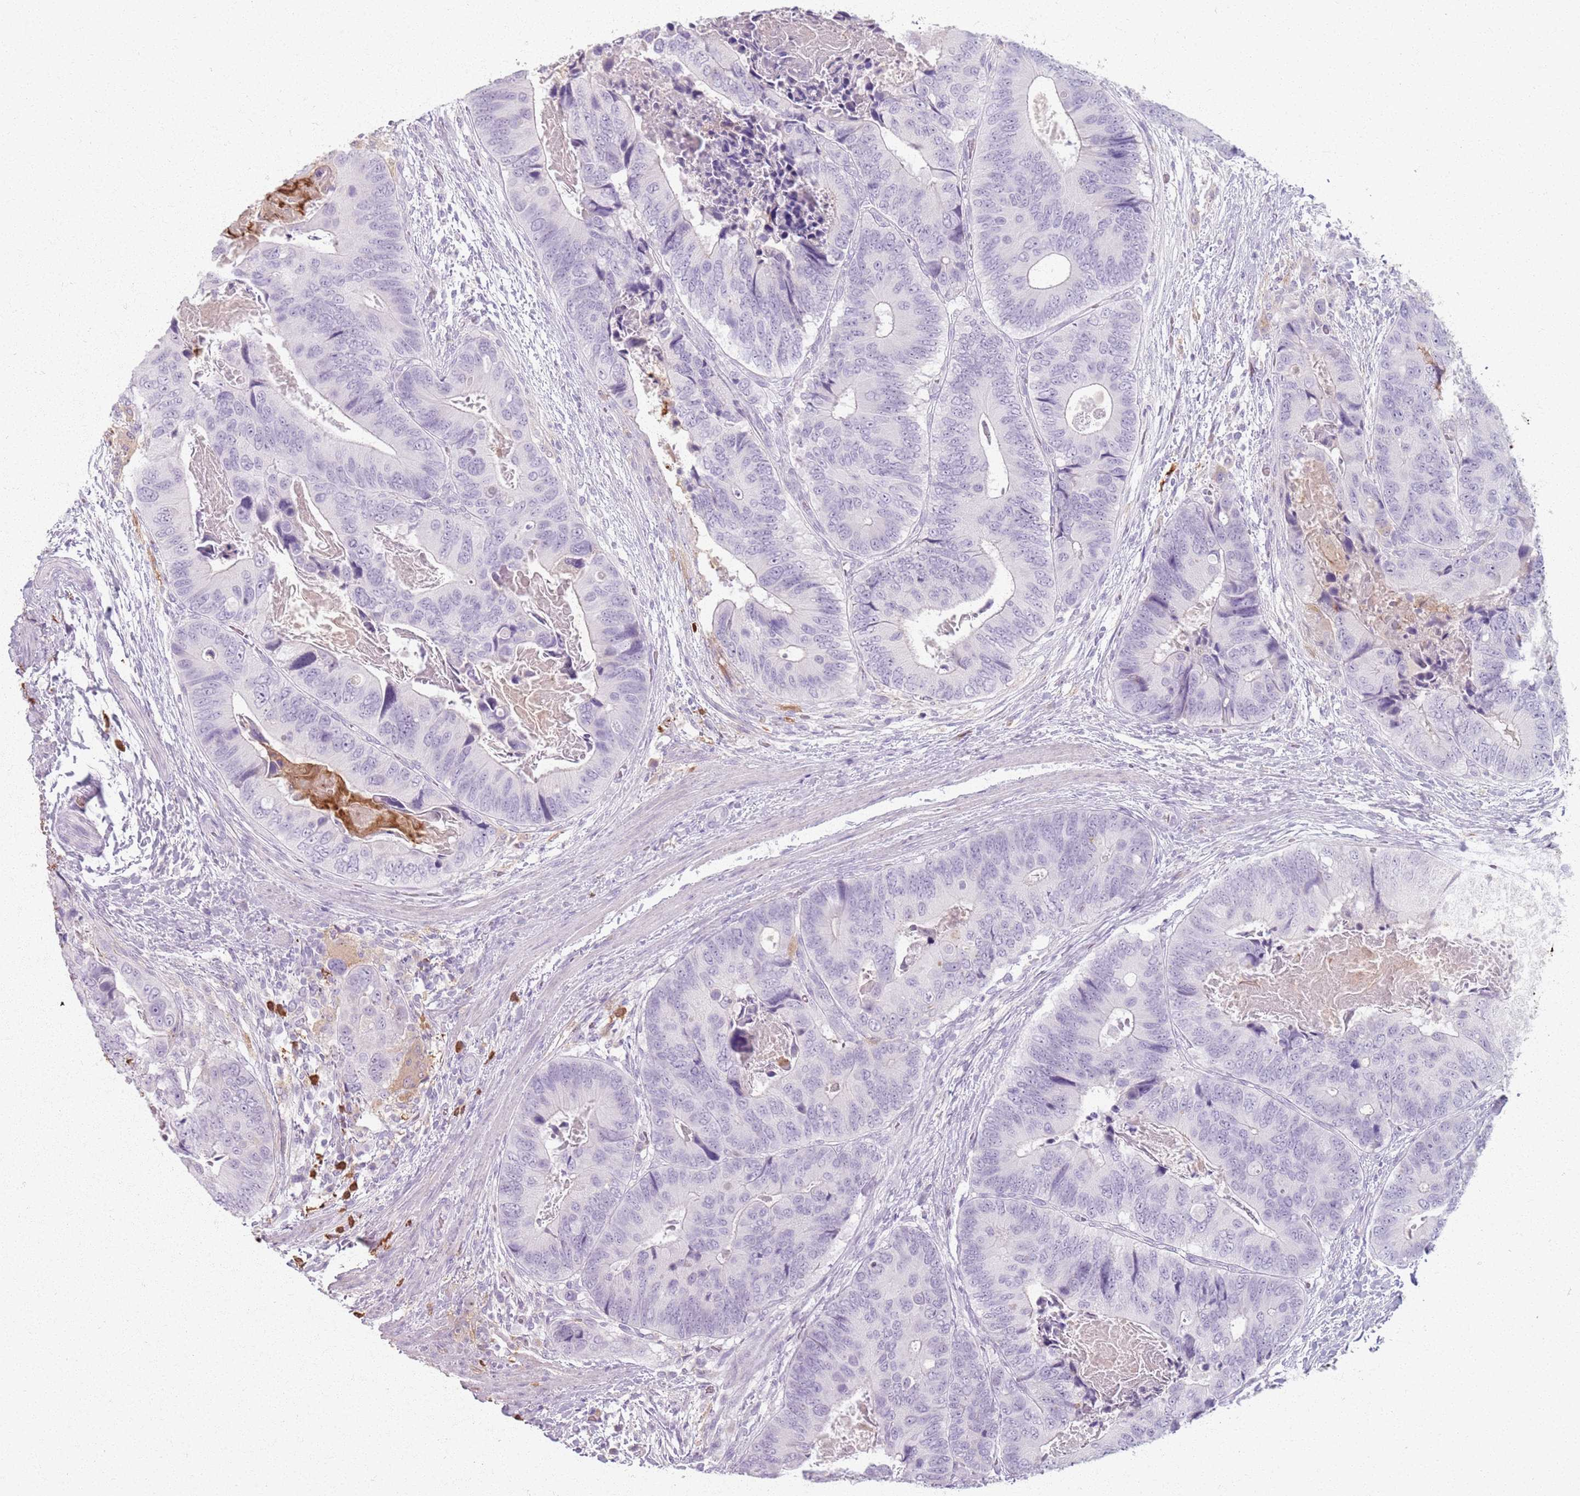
{"staining": {"intensity": "negative", "quantity": "none", "location": "none"}, "tissue": "colorectal cancer", "cell_type": "Tumor cells", "image_type": "cancer", "snomed": [{"axis": "morphology", "description": "Adenocarcinoma, NOS"}, {"axis": "topography", "description": "Colon"}], "caption": "This is an immunohistochemistry (IHC) histopathology image of colorectal cancer. There is no positivity in tumor cells.", "gene": "GDPGP1", "patient": {"sex": "male", "age": 84}}